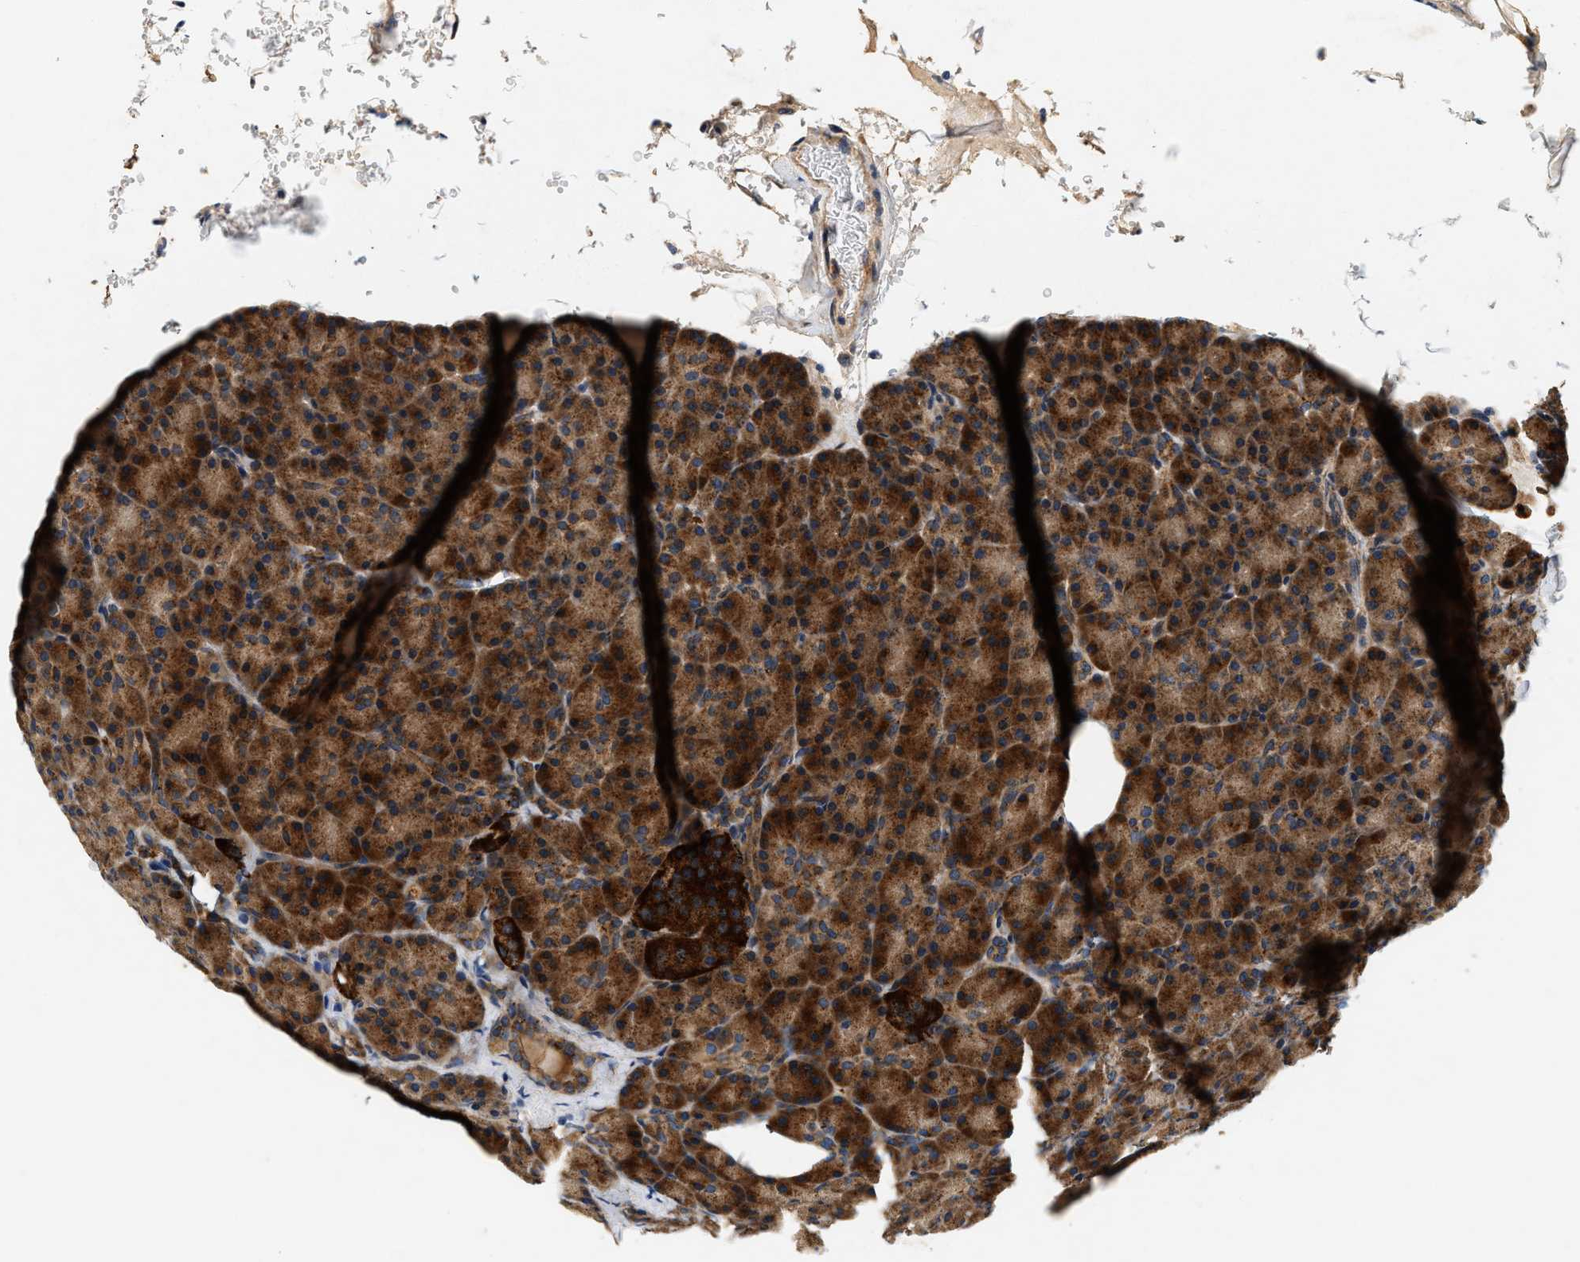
{"staining": {"intensity": "strong", "quantity": ">75%", "location": "cytoplasmic/membranous"}, "tissue": "pancreas", "cell_type": "Exocrine glandular cells", "image_type": "normal", "snomed": [{"axis": "morphology", "description": "Normal tissue, NOS"}, {"axis": "topography", "description": "Pancreas"}], "caption": "Normal pancreas displays strong cytoplasmic/membranous expression in approximately >75% of exocrine glandular cells, visualized by immunohistochemistry. (brown staining indicates protein expression, while blue staining denotes nuclei).", "gene": "DUSP10", "patient": {"sex": "female", "age": 43}}